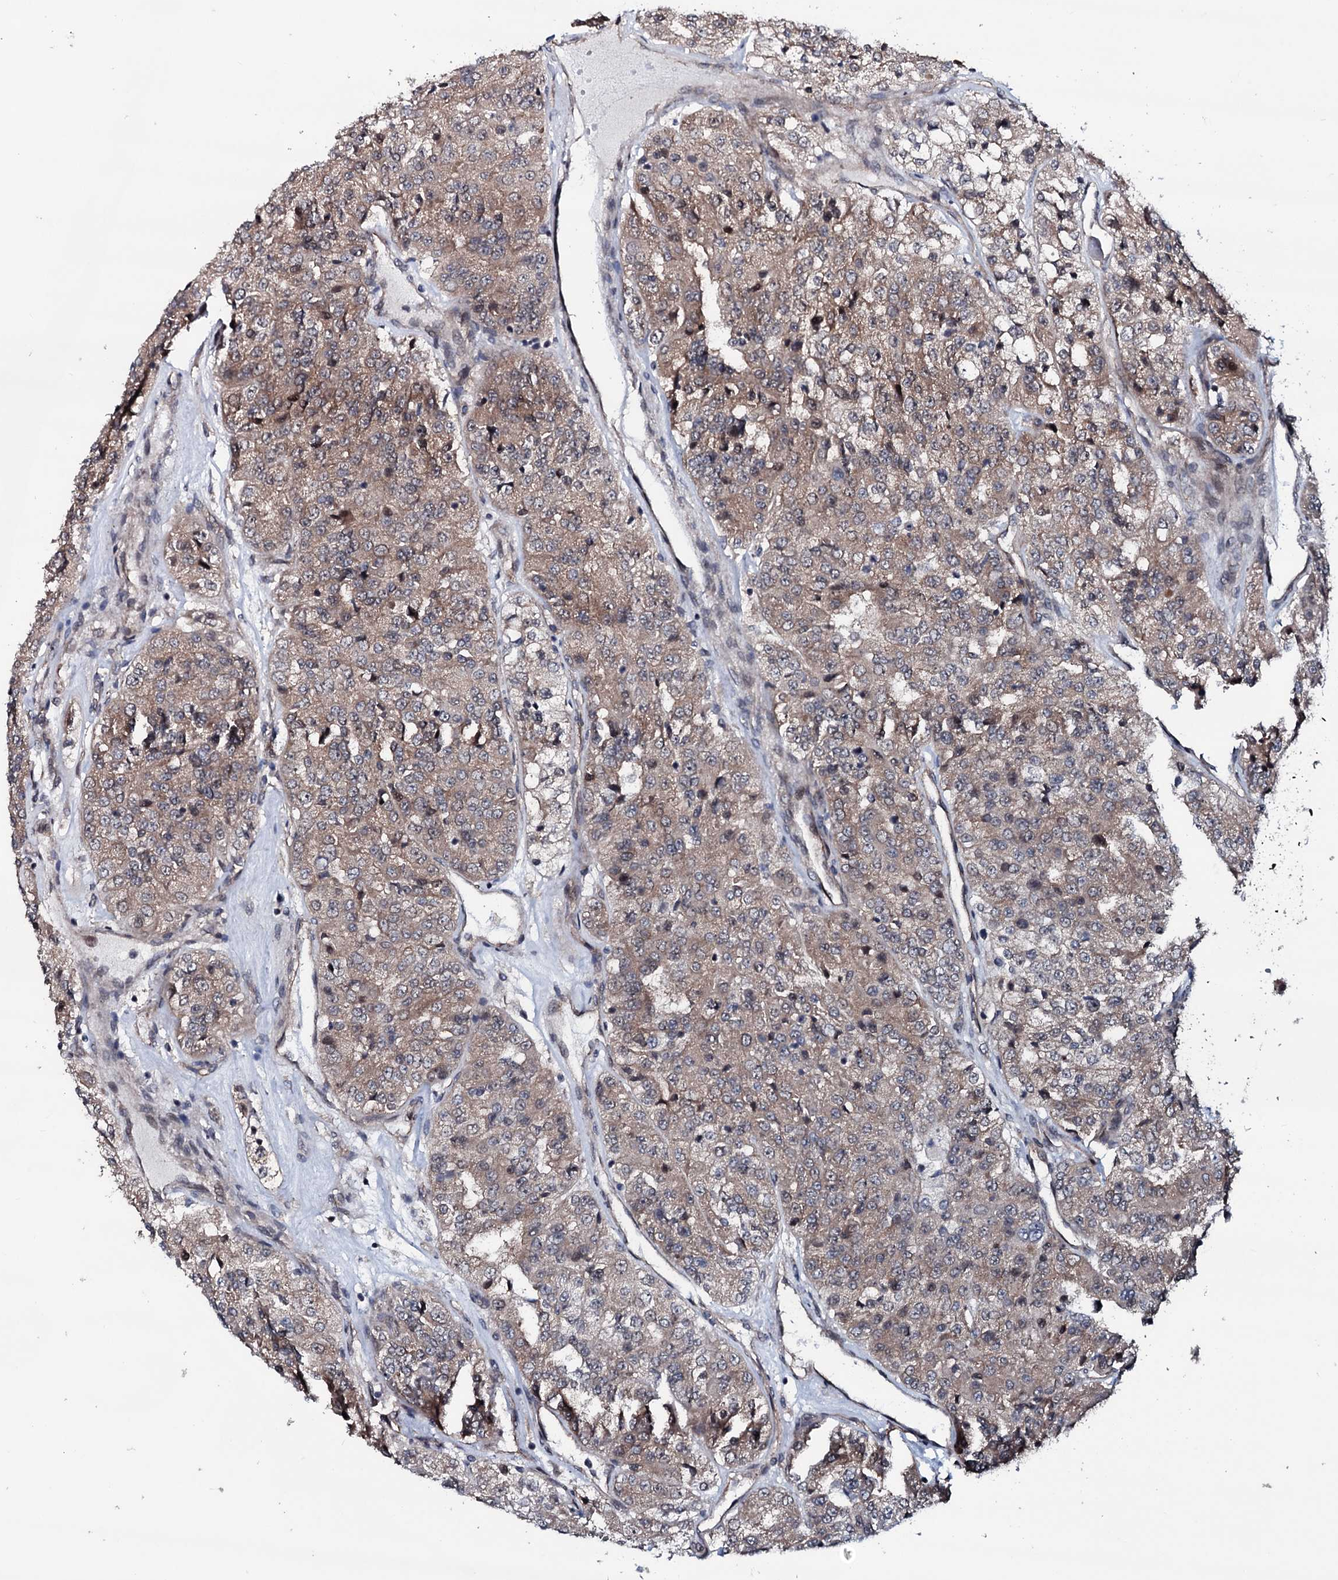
{"staining": {"intensity": "moderate", "quantity": ">75%", "location": "cytoplasmic/membranous"}, "tissue": "renal cancer", "cell_type": "Tumor cells", "image_type": "cancer", "snomed": [{"axis": "morphology", "description": "Adenocarcinoma, NOS"}, {"axis": "topography", "description": "Kidney"}], "caption": "Immunohistochemistry of human renal cancer (adenocarcinoma) exhibits medium levels of moderate cytoplasmic/membranous positivity in approximately >75% of tumor cells.", "gene": "OGFOD2", "patient": {"sex": "female", "age": 63}}